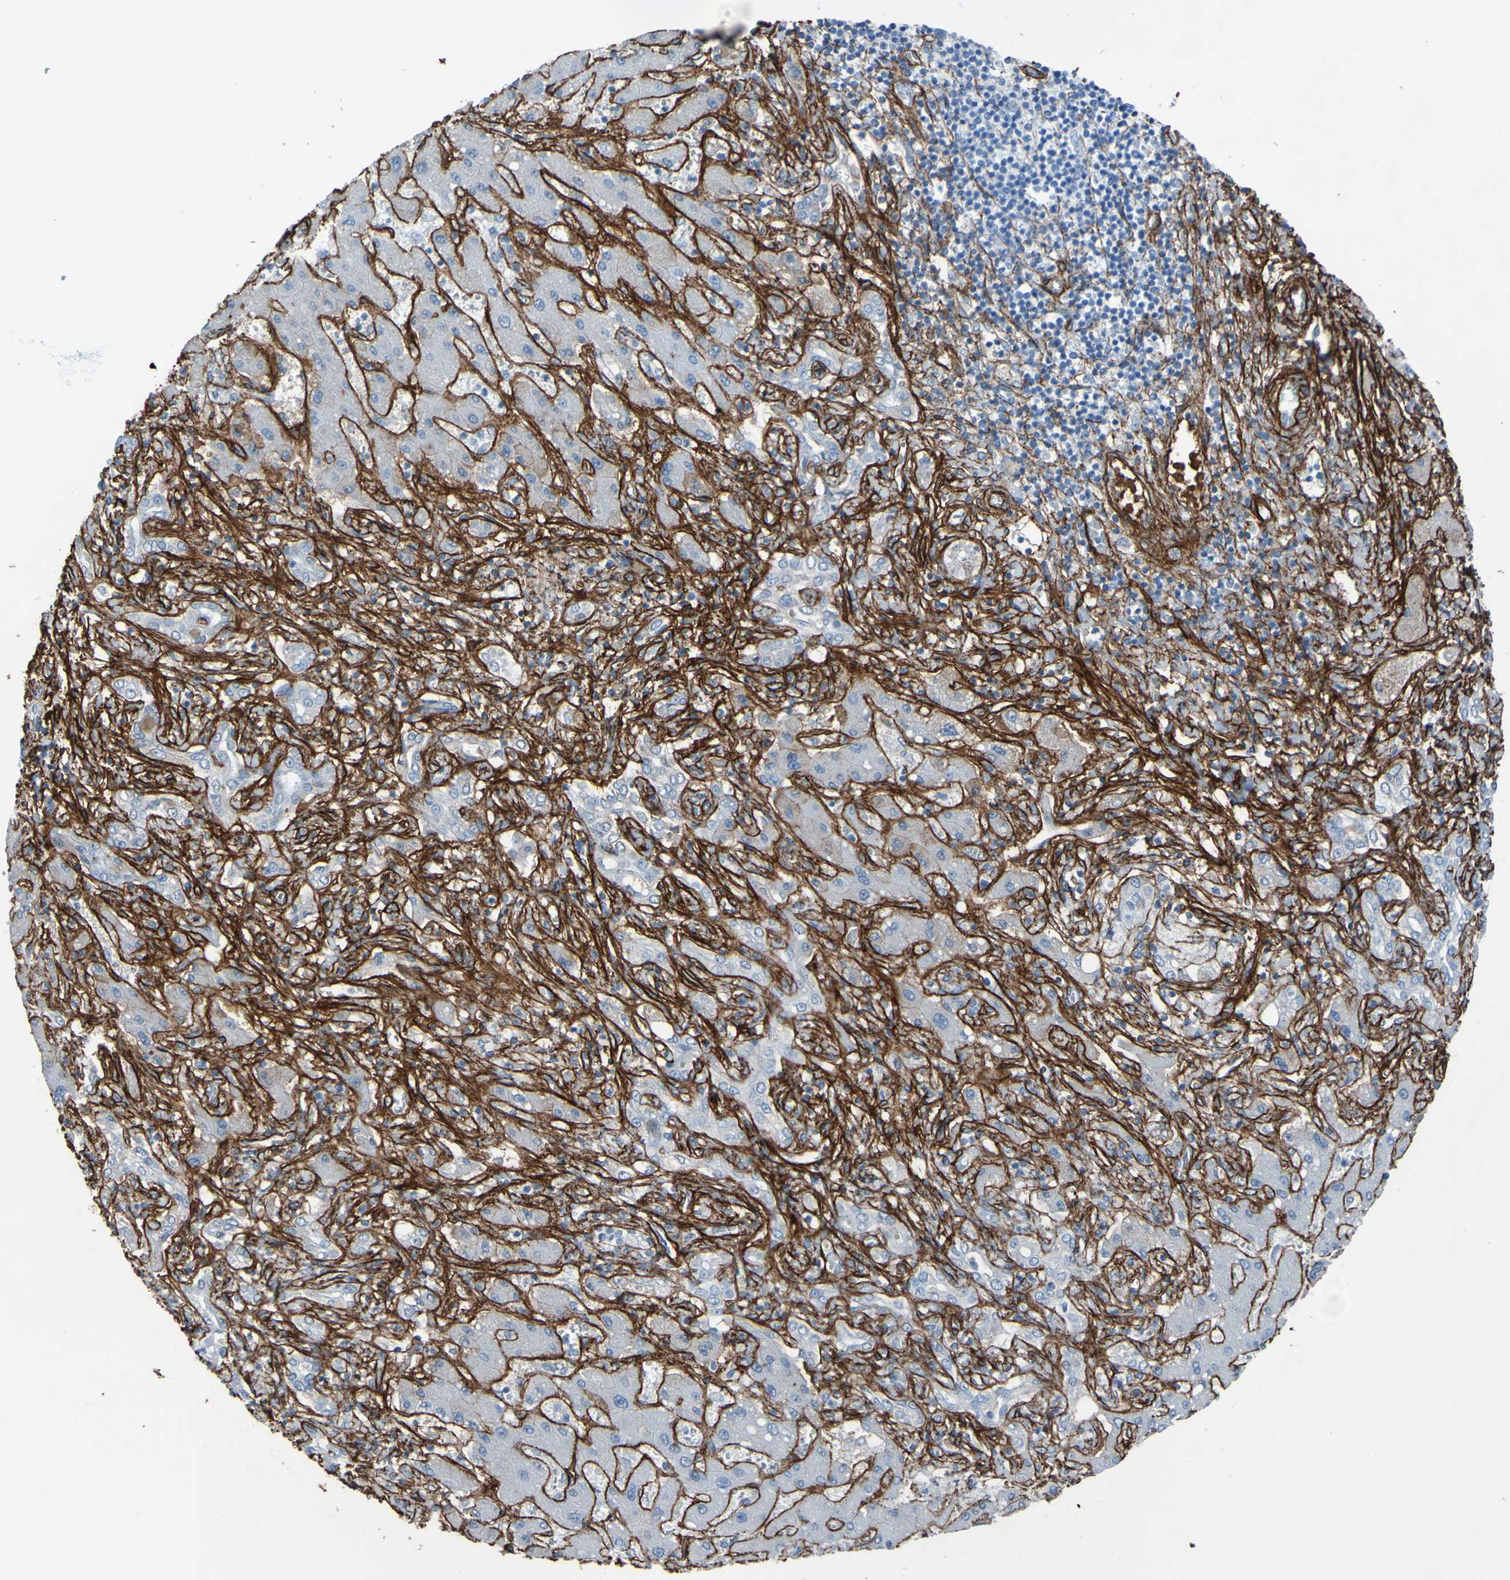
{"staining": {"intensity": "negative", "quantity": "none", "location": "none"}, "tissue": "liver cancer", "cell_type": "Tumor cells", "image_type": "cancer", "snomed": [{"axis": "morphology", "description": "Cholangiocarcinoma"}, {"axis": "topography", "description": "Liver"}], "caption": "IHC micrograph of human liver cancer stained for a protein (brown), which reveals no expression in tumor cells.", "gene": "COL4A2", "patient": {"sex": "male", "age": 50}}